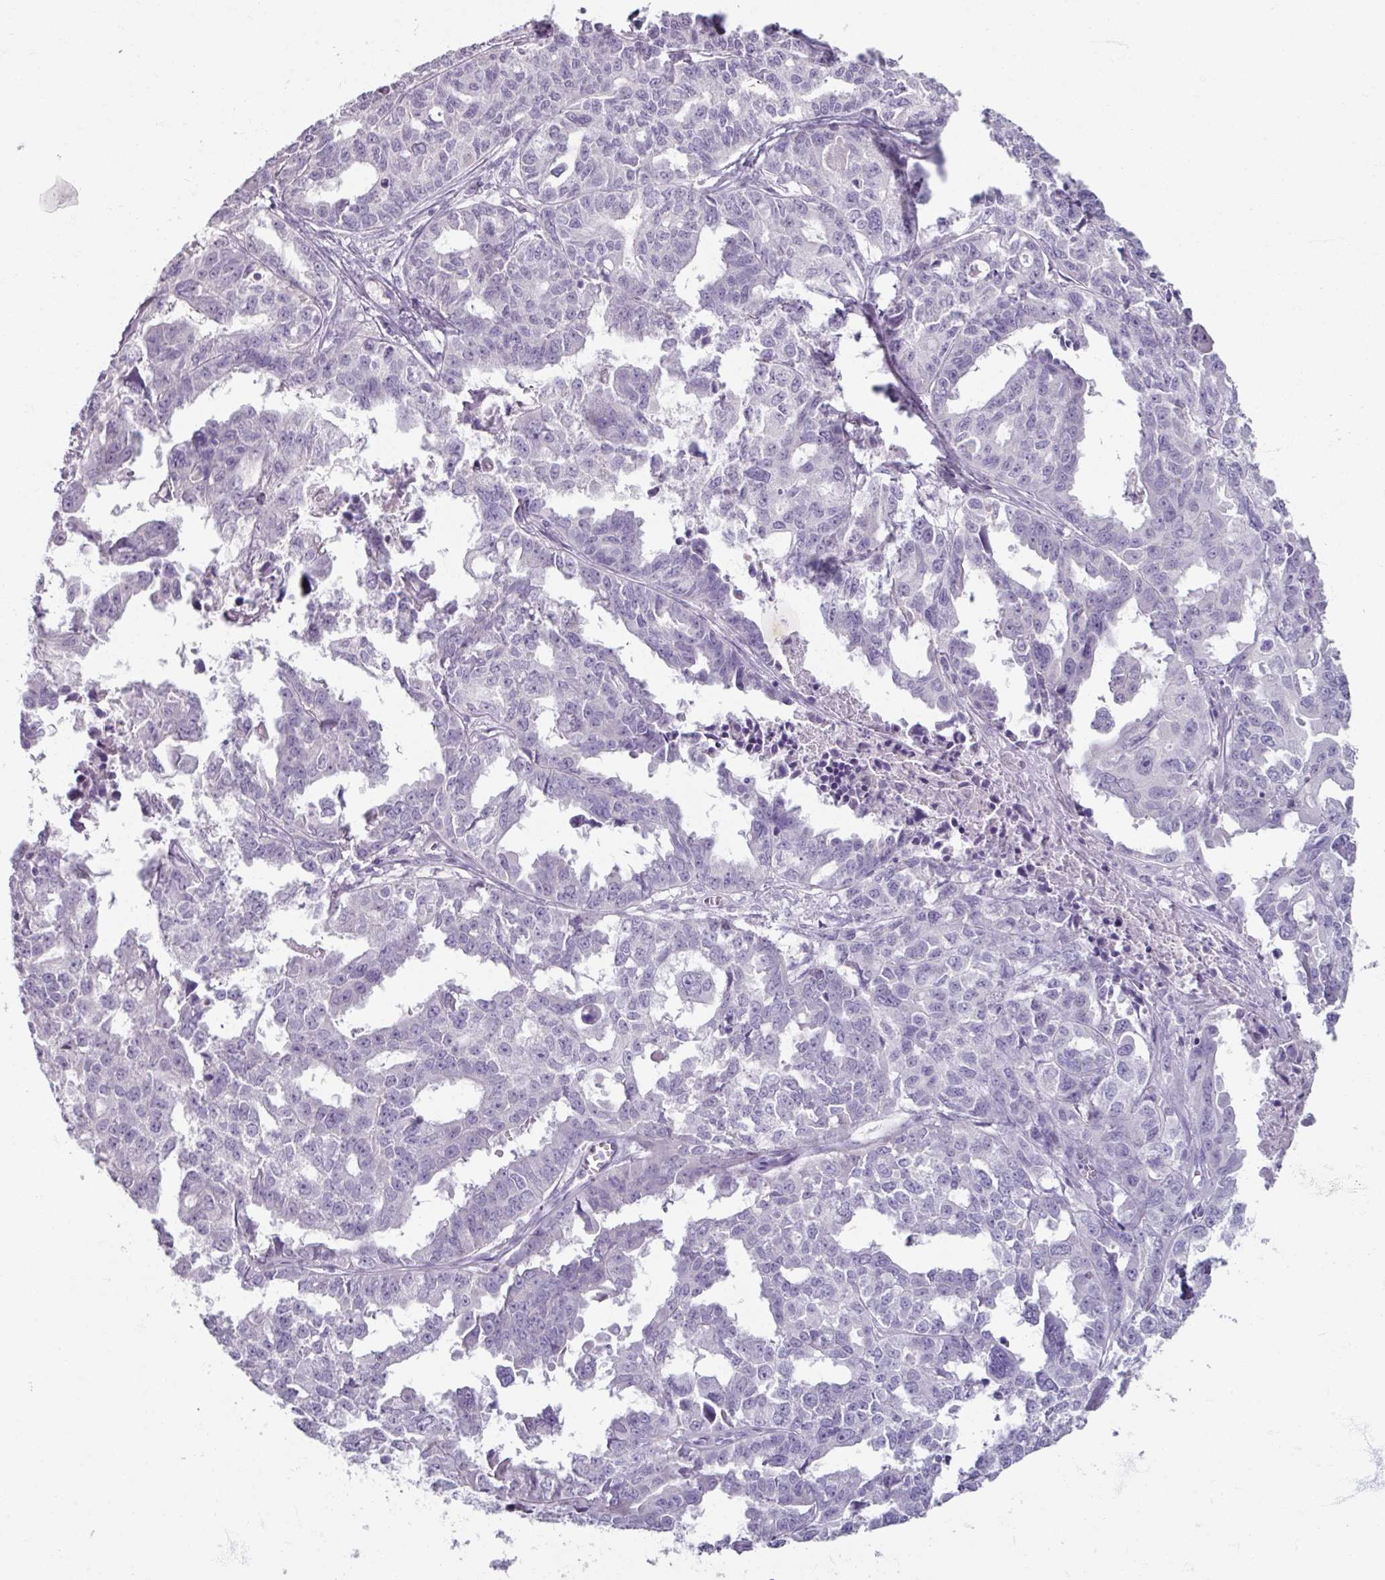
{"staining": {"intensity": "negative", "quantity": "none", "location": "none"}, "tissue": "ovarian cancer", "cell_type": "Tumor cells", "image_type": "cancer", "snomed": [{"axis": "morphology", "description": "Adenocarcinoma, NOS"}, {"axis": "morphology", "description": "Carcinoma, endometroid"}, {"axis": "topography", "description": "Ovary"}], "caption": "Immunohistochemistry (IHC) histopathology image of ovarian cancer stained for a protein (brown), which exhibits no expression in tumor cells.", "gene": "TG", "patient": {"sex": "female", "age": 72}}